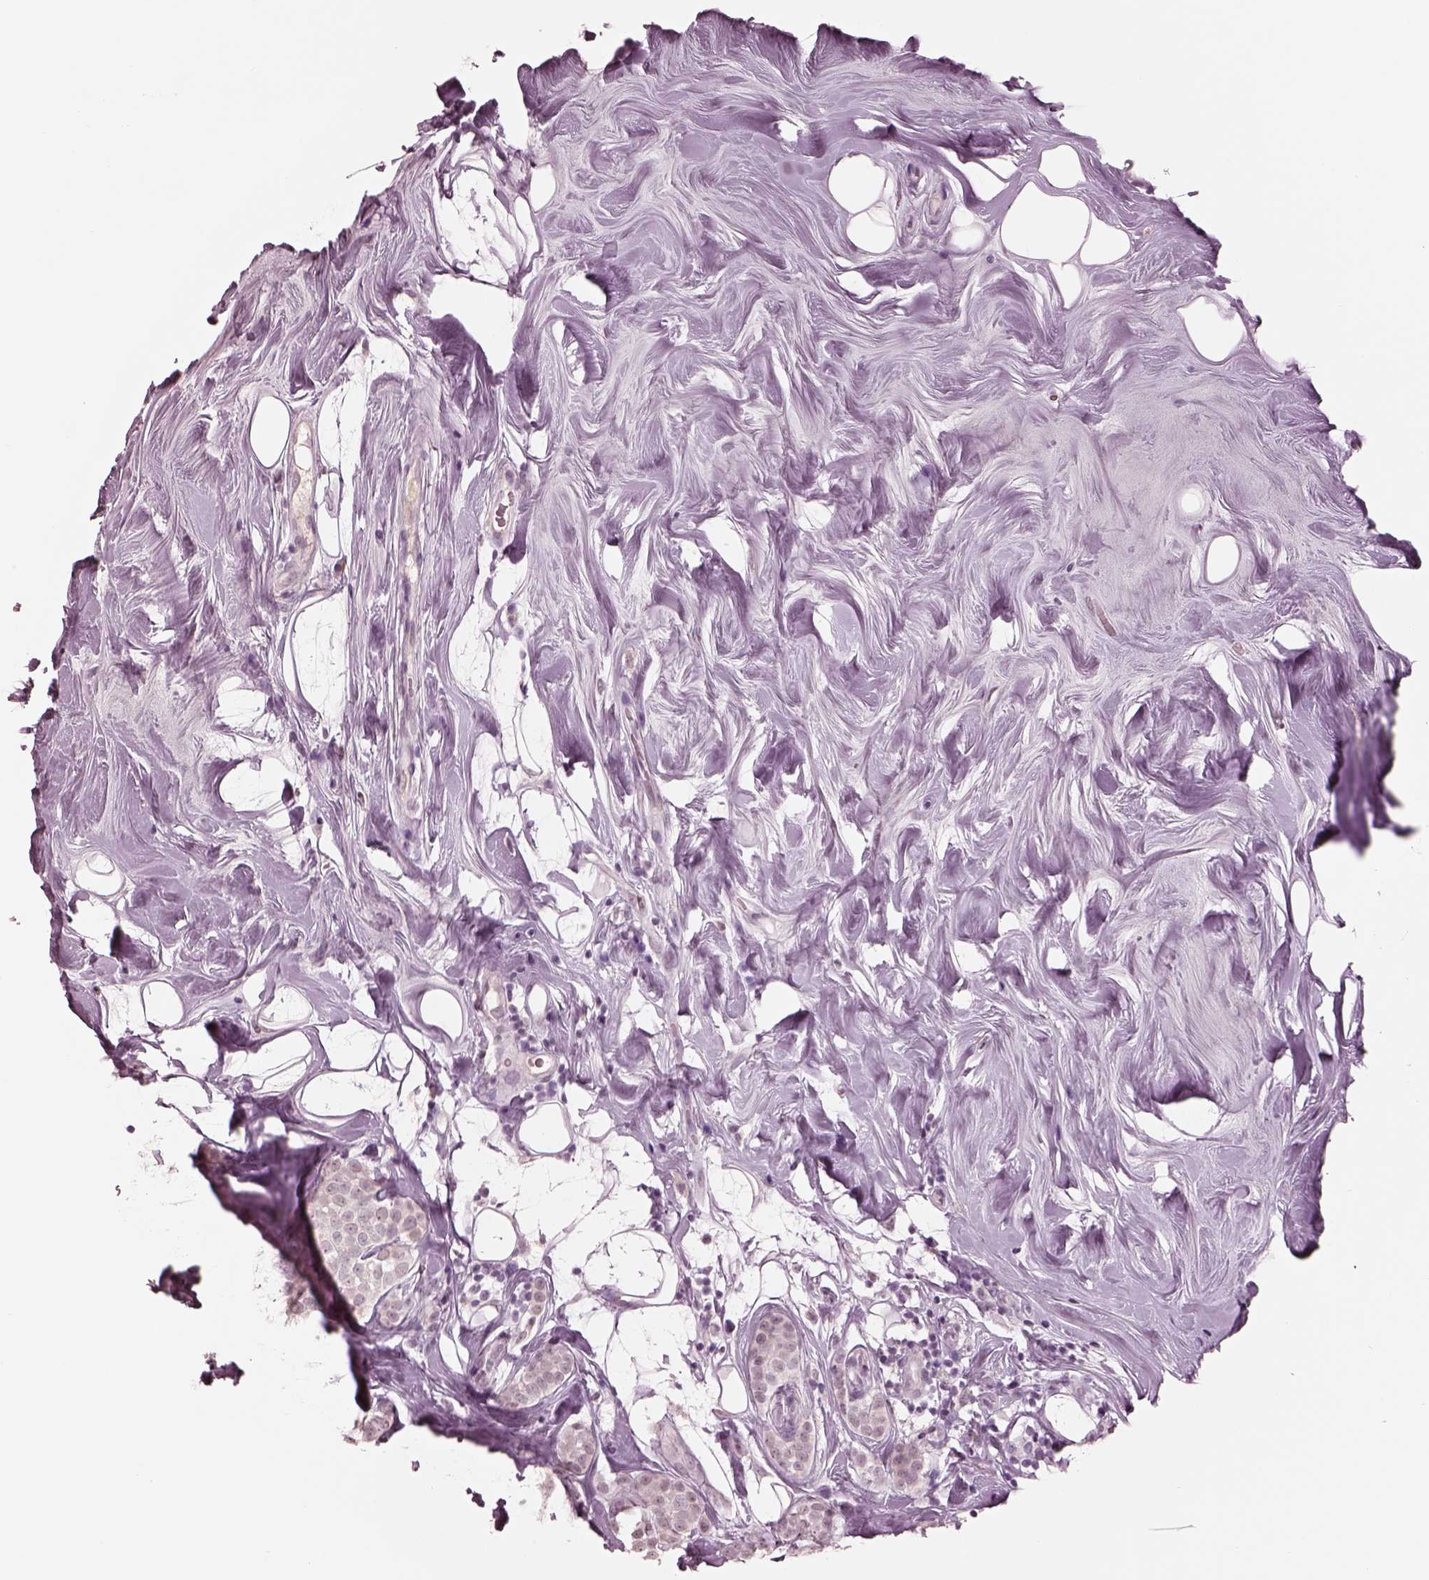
{"staining": {"intensity": "negative", "quantity": "none", "location": "none"}, "tissue": "breast cancer", "cell_type": "Tumor cells", "image_type": "cancer", "snomed": [{"axis": "morphology", "description": "Lobular carcinoma"}, {"axis": "topography", "description": "Breast"}], "caption": "This is an IHC histopathology image of human breast cancer (lobular carcinoma). There is no staining in tumor cells.", "gene": "GARIN4", "patient": {"sex": "female", "age": 49}}